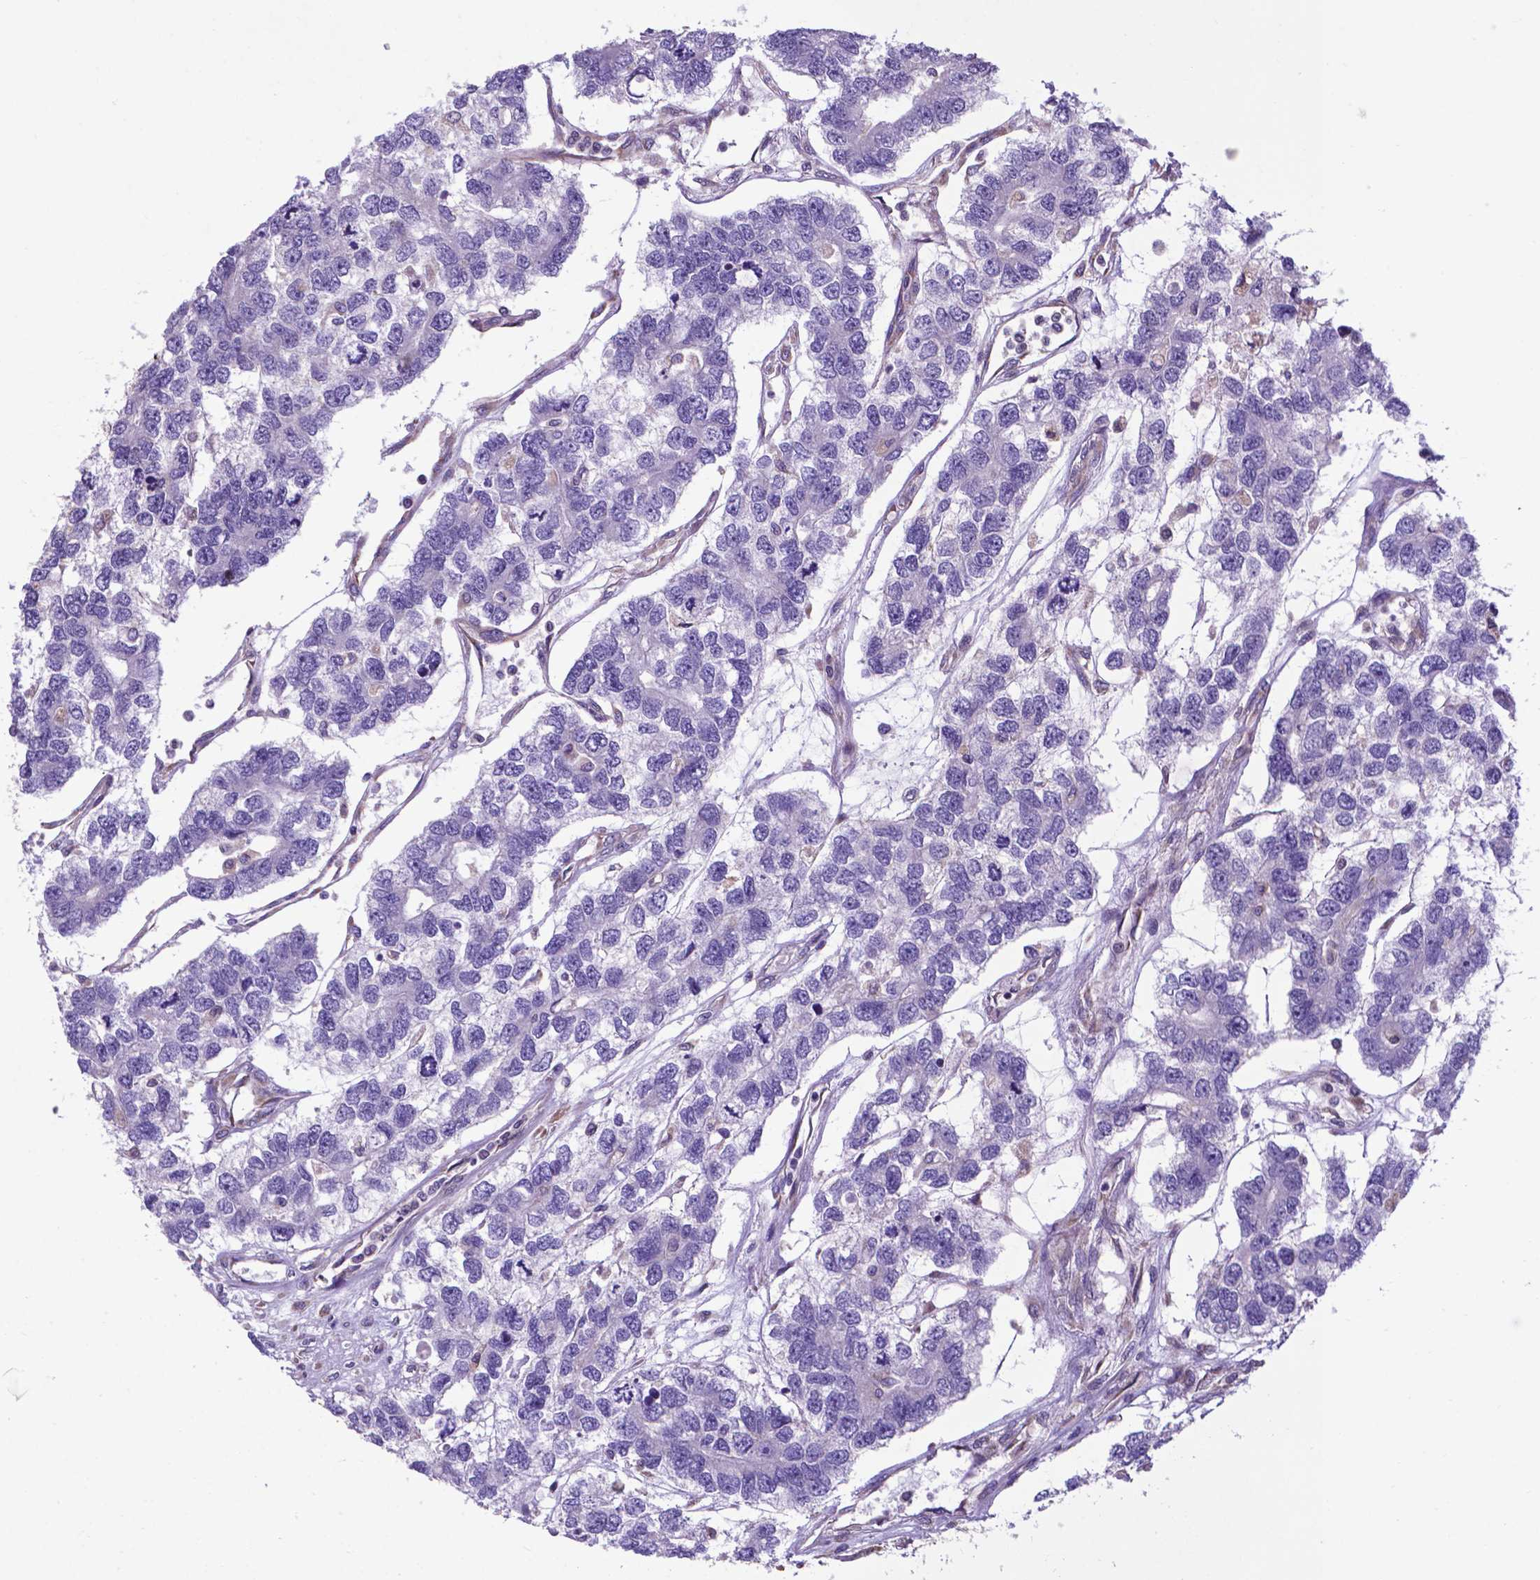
{"staining": {"intensity": "weak", "quantity": "25%-75%", "location": "cytoplasmic/membranous"}, "tissue": "testis cancer", "cell_type": "Tumor cells", "image_type": "cancer", "snomed": [{"axis": "morphology", "description": "Seminoma, NOS"}, {"axis": "topography", "description": "Testis"}], "caption": "Tumor cells display low levels of weak cytoplasmic/membranous expression in approximately 25%-75% of cells in human testis seminoma. (DAB (3,3'-diaminobenzidine) IHC, brown staining for protein, blue staining for nuclei).", "gene": "WDR83OS", "patient": {"sex": "male", "age": 52}}